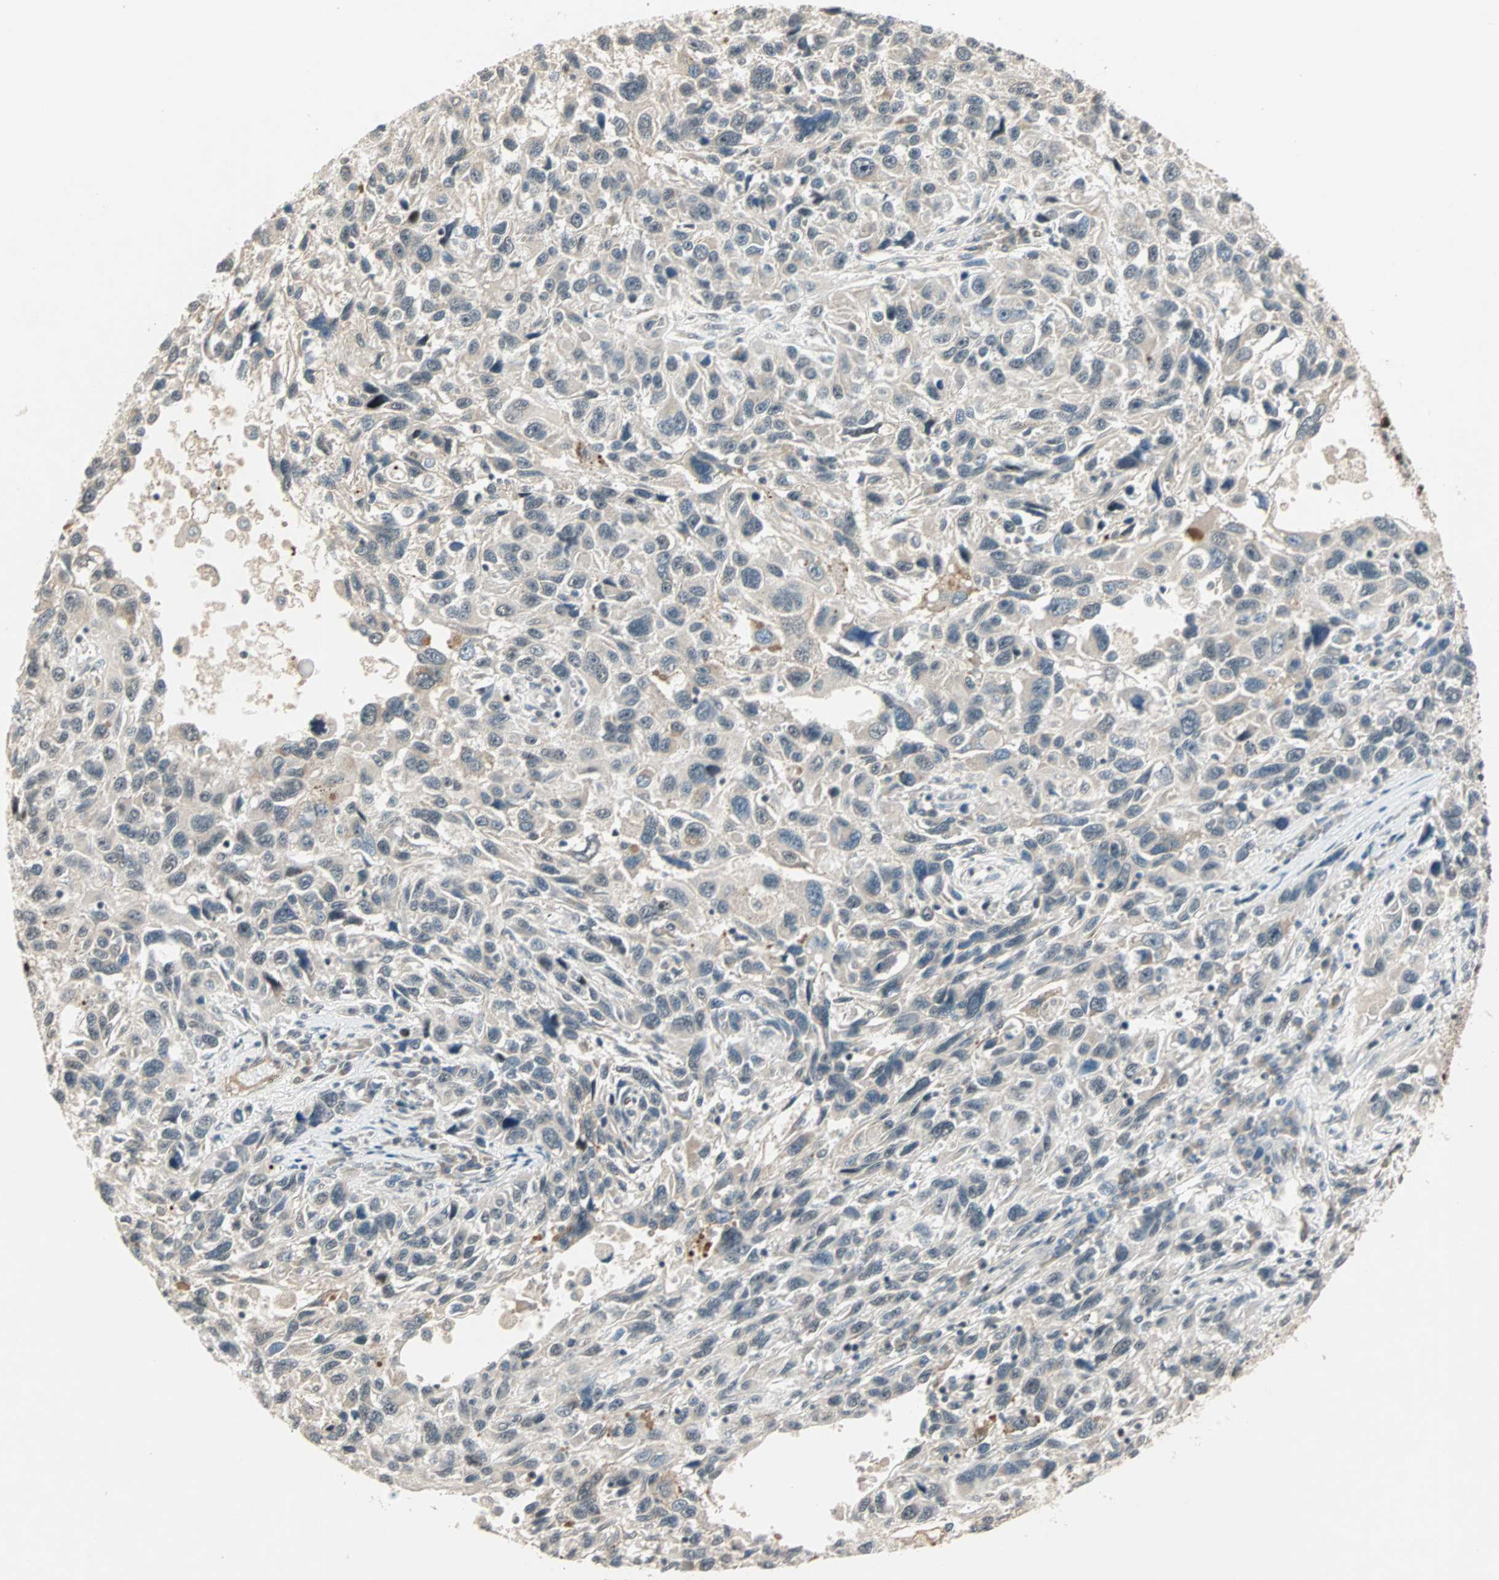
{"staining": {"intensity": "weak", "quantity": "<25%", "location": "cytoplasmic/membranous"}, "tissue": "melanoma", "cell_type": "Tumor cells", "image_type": "cancer", "snomed": [{"axis": "morphology", "description": "Malignant melanoma, NOS"}, {"axis": "topography", "description": "Skin"}], "caption": "There is no significant positivity in tumor cells of melanoma.", "gene": "ACSL5", "patient": {"sex": "male", "age": 53}}